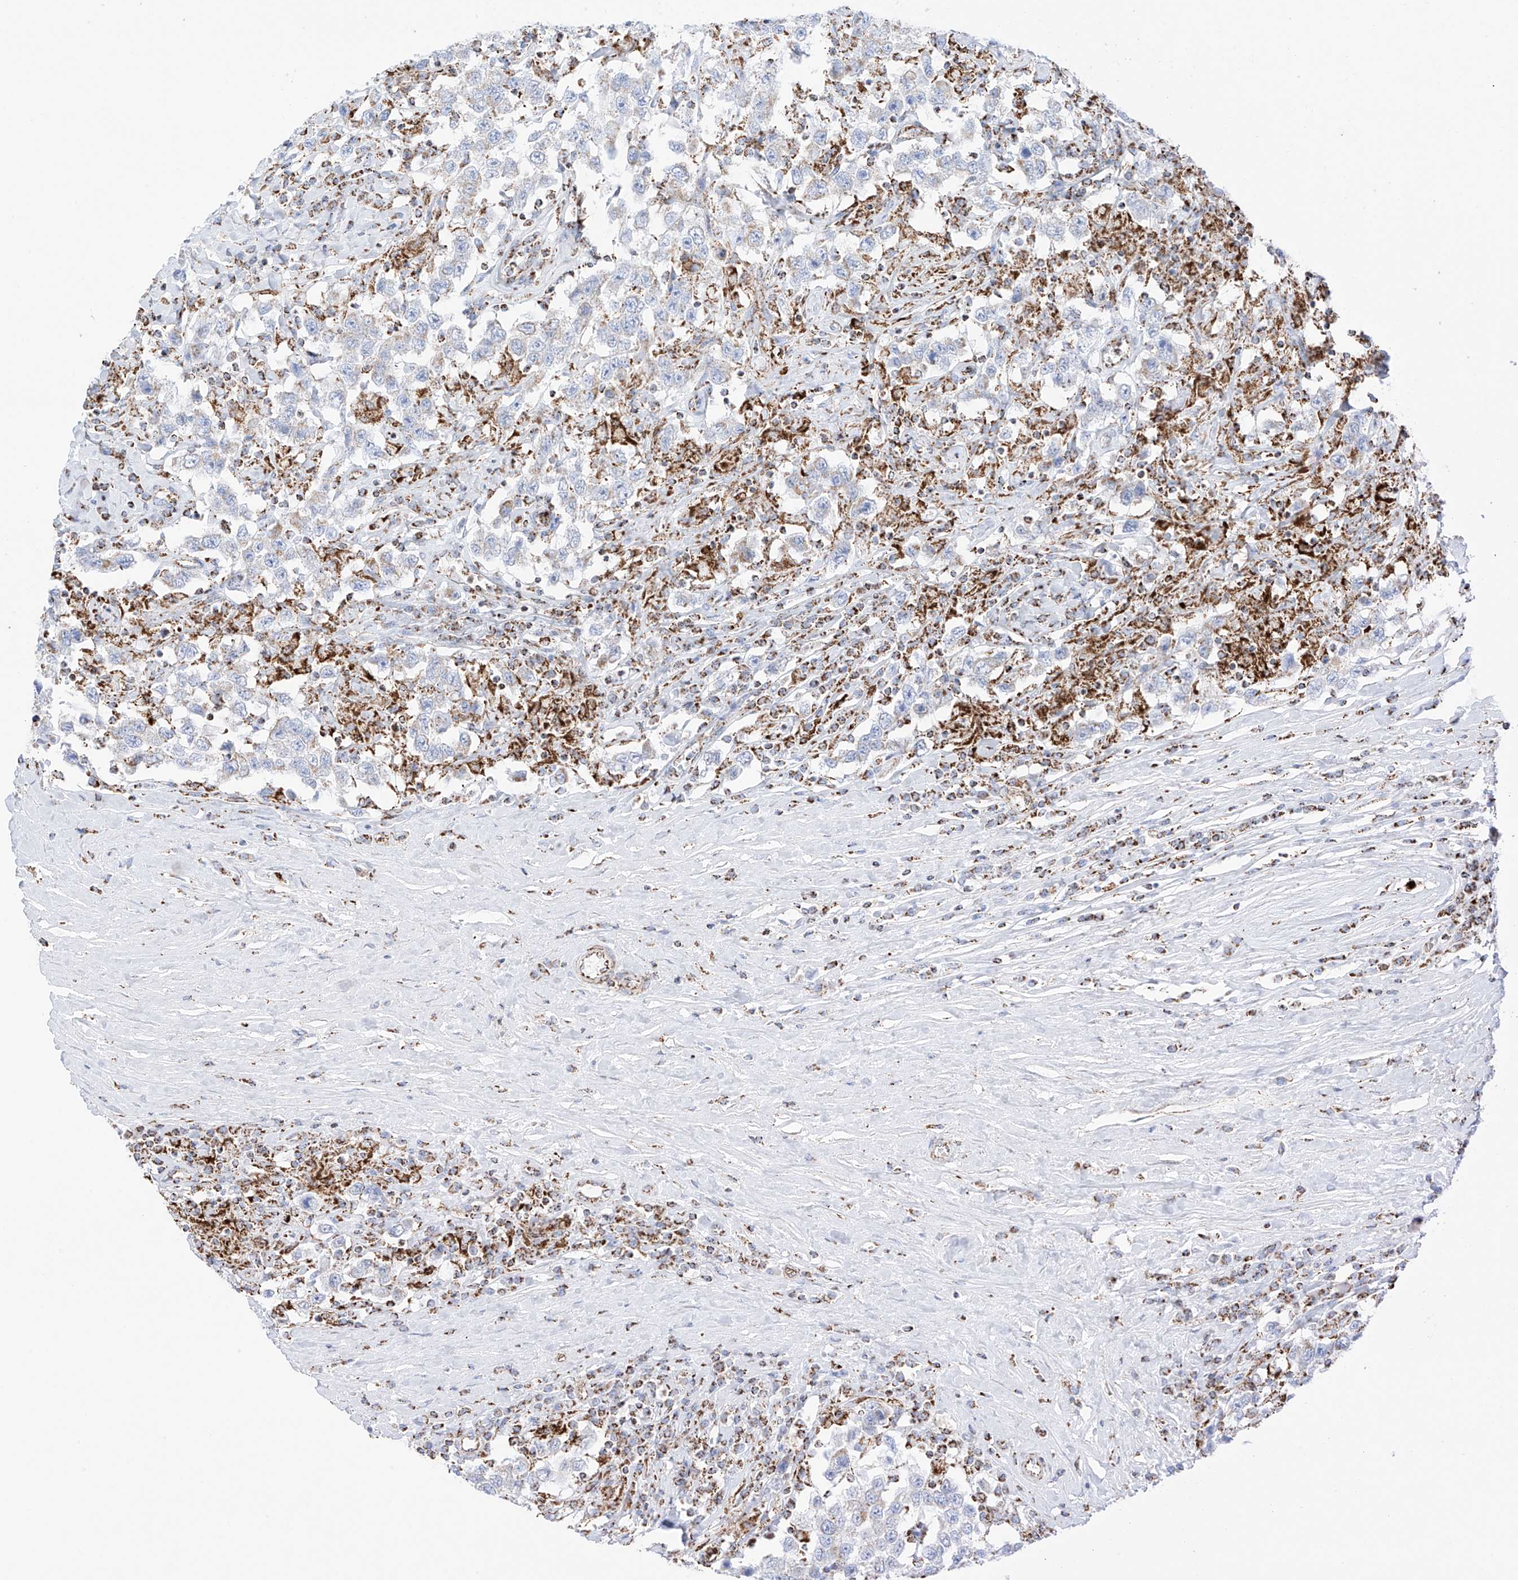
{"staining": {"intensity": "weak", "quantity": "<25%", "location": "cytoplasmic/membranous"}, "tissue": "testis cancer", "cell_type": "Tumor cells", "image_type": "cancer", "snomed": [{"axis": "morphology", "description": "Seminoma, NOS"}, {"axis": "topography", "description": "Testis"}], "caption": "An IHC histopathology image of seminoma (testis) is shown. There is no staining in tumor cells of seminoma (testis).", "gene": "XKR3", "patient": {"sex": "male", "age": 41}}